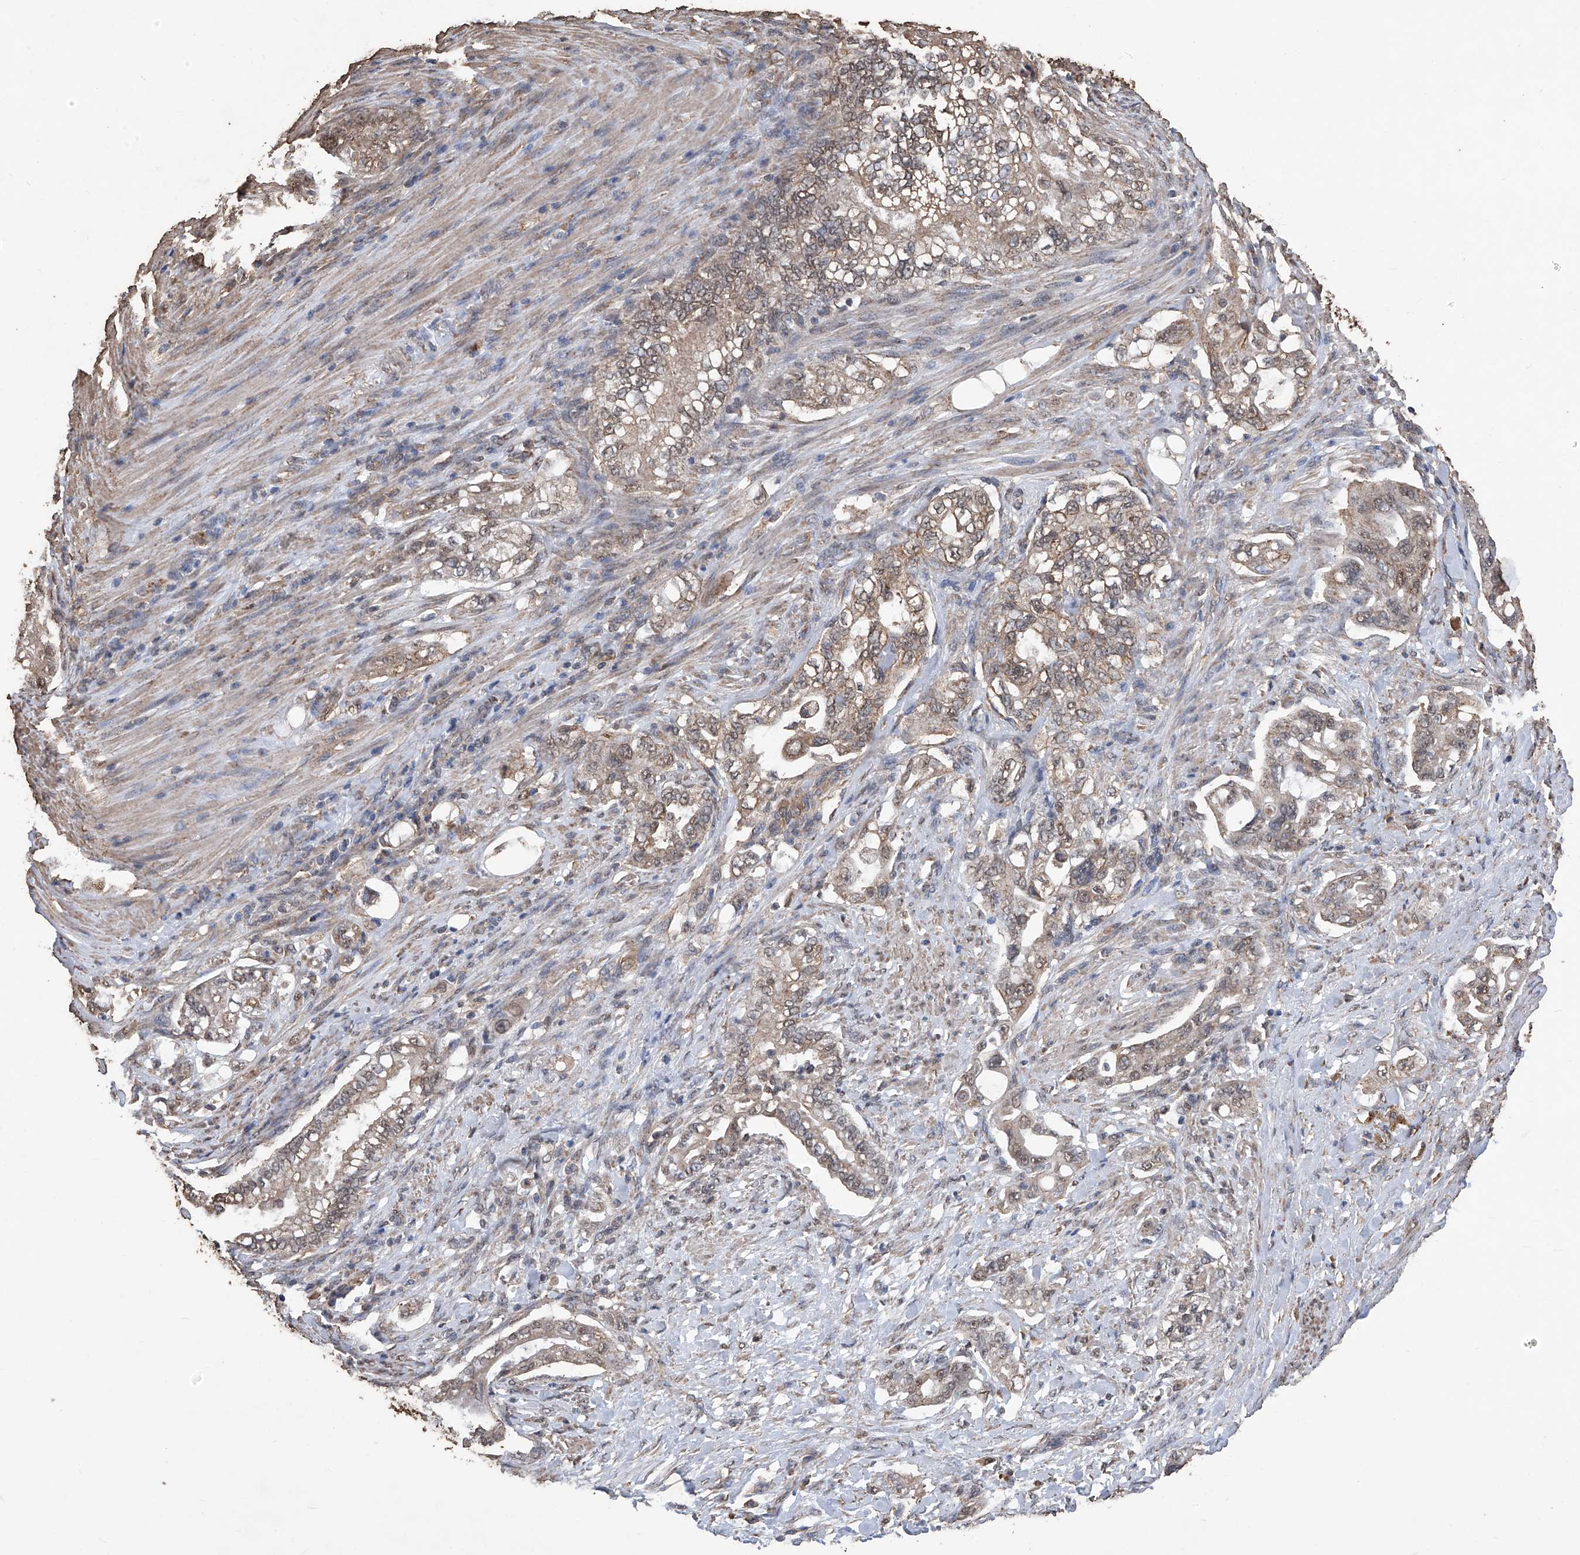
{"staining": {"intensity": "moderate", "quantity": ">75%", "location": "cytoplasmic/membranous"}, "tissue": "pancreatic cancer", "cell_type": "Tumor cells", "image_type": "cancer", "snomed": [{"axis": "morphology", "description": "Normal tissue, NOS"}, {"axis": "topography", "description": "Pancreas"}], "caption": "Pancreatic cancer stained with DAB (3,3'-diaminobenzidine) immunohistochemistry (IHC) reveals medium levels of moderate cytoplasmic/membranous expression in approximately >75% of tumor cells.", "gene": "STARD7", "patient": {"sex": "male", "age": 42}}